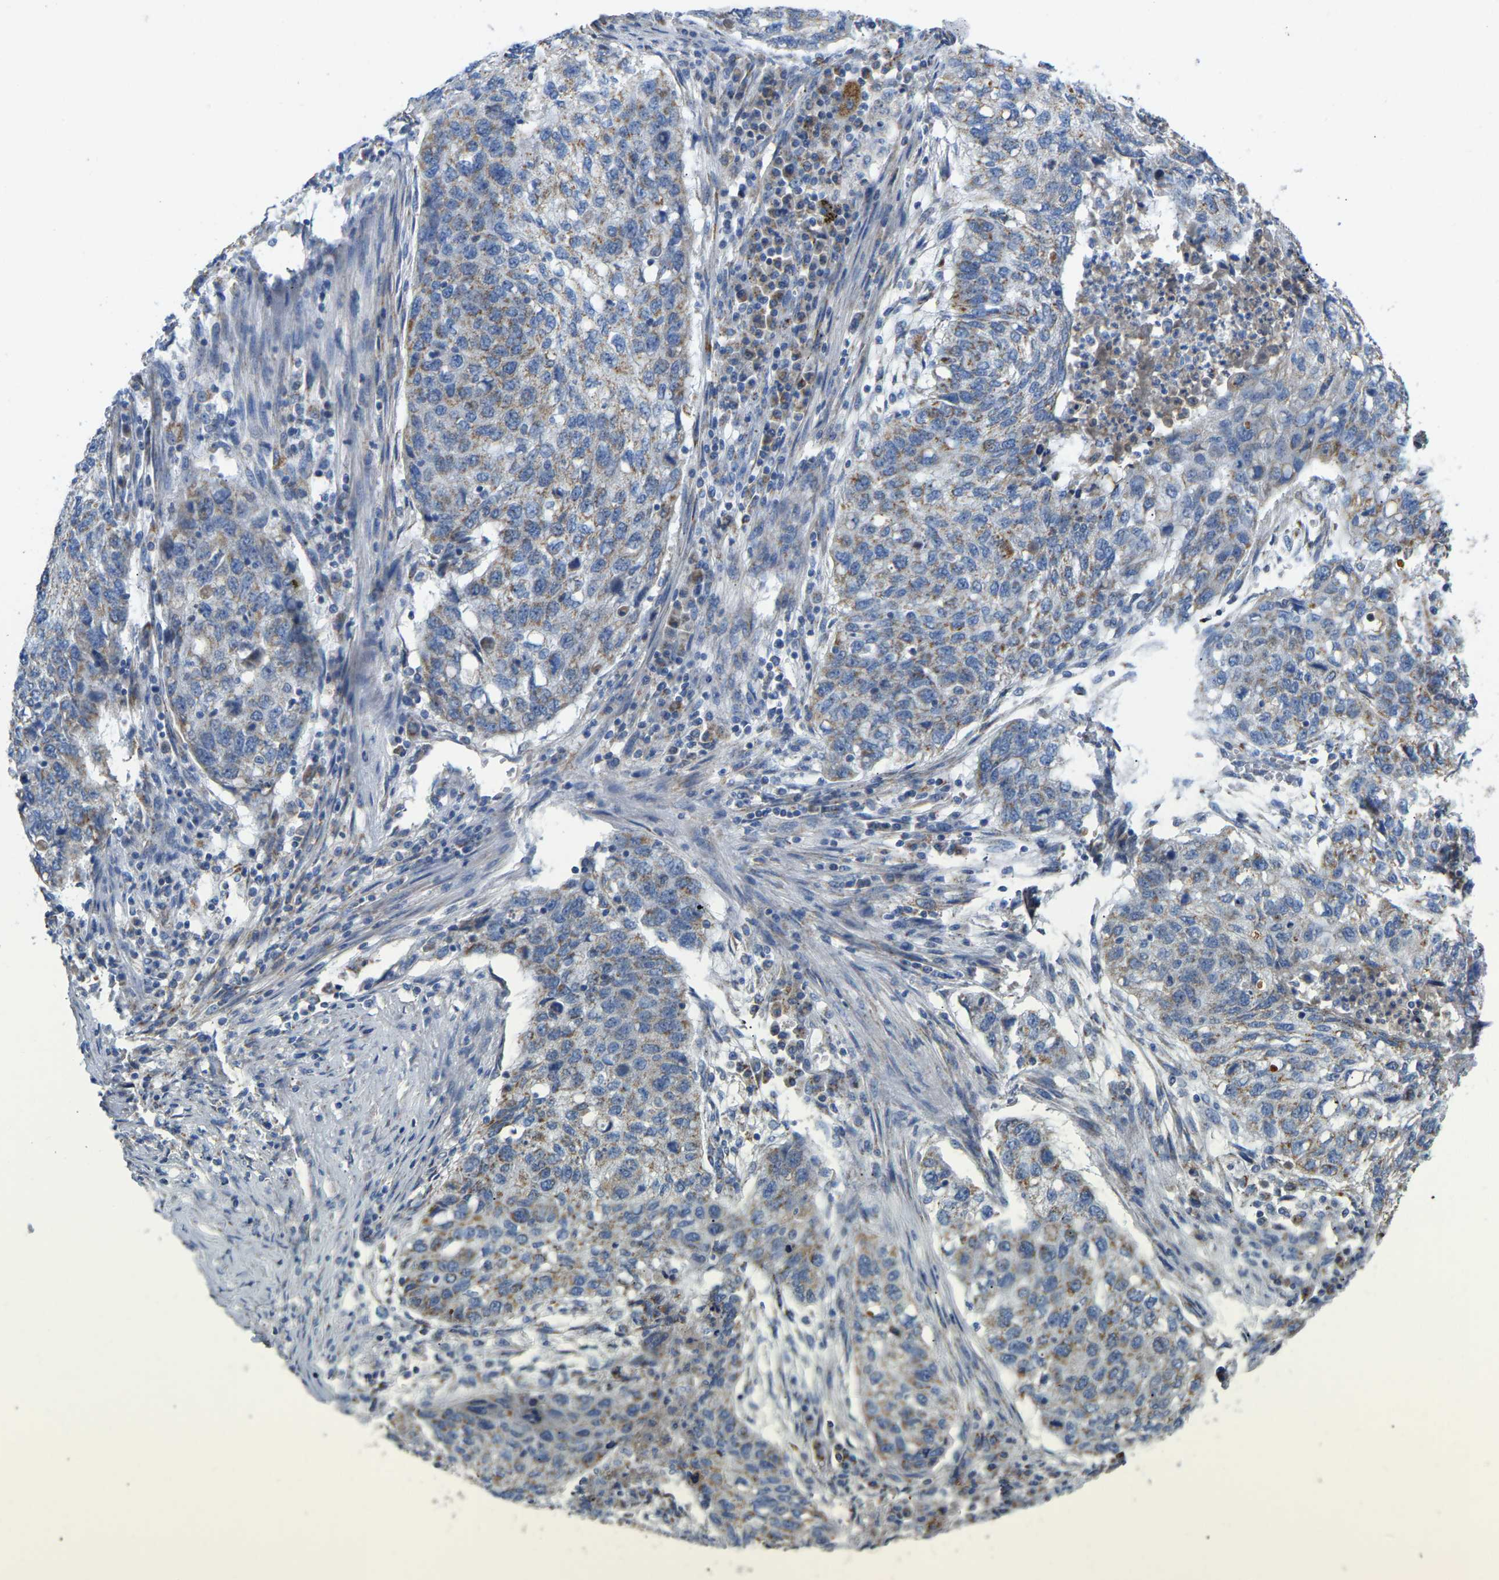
{"staining": {"intensity": "weak", "quantity": "<25%", "location": "cytoplasmic/membranous"}, "tissue": "lung cancer", "cell_type": "Tumor cells", "image_type": "cancer", "snomed": [{"axis": "morphology", "description": "Squamous cell carcinoma, NOS"}, {"axis": "topography", "description": "Lung"}], "caption": "Immunohistochemistry (IHC) of lung cancer shows no positivity in tumor cells.", "gene": "HIBADH", "patient": {"sex": "female", "age": 63}}